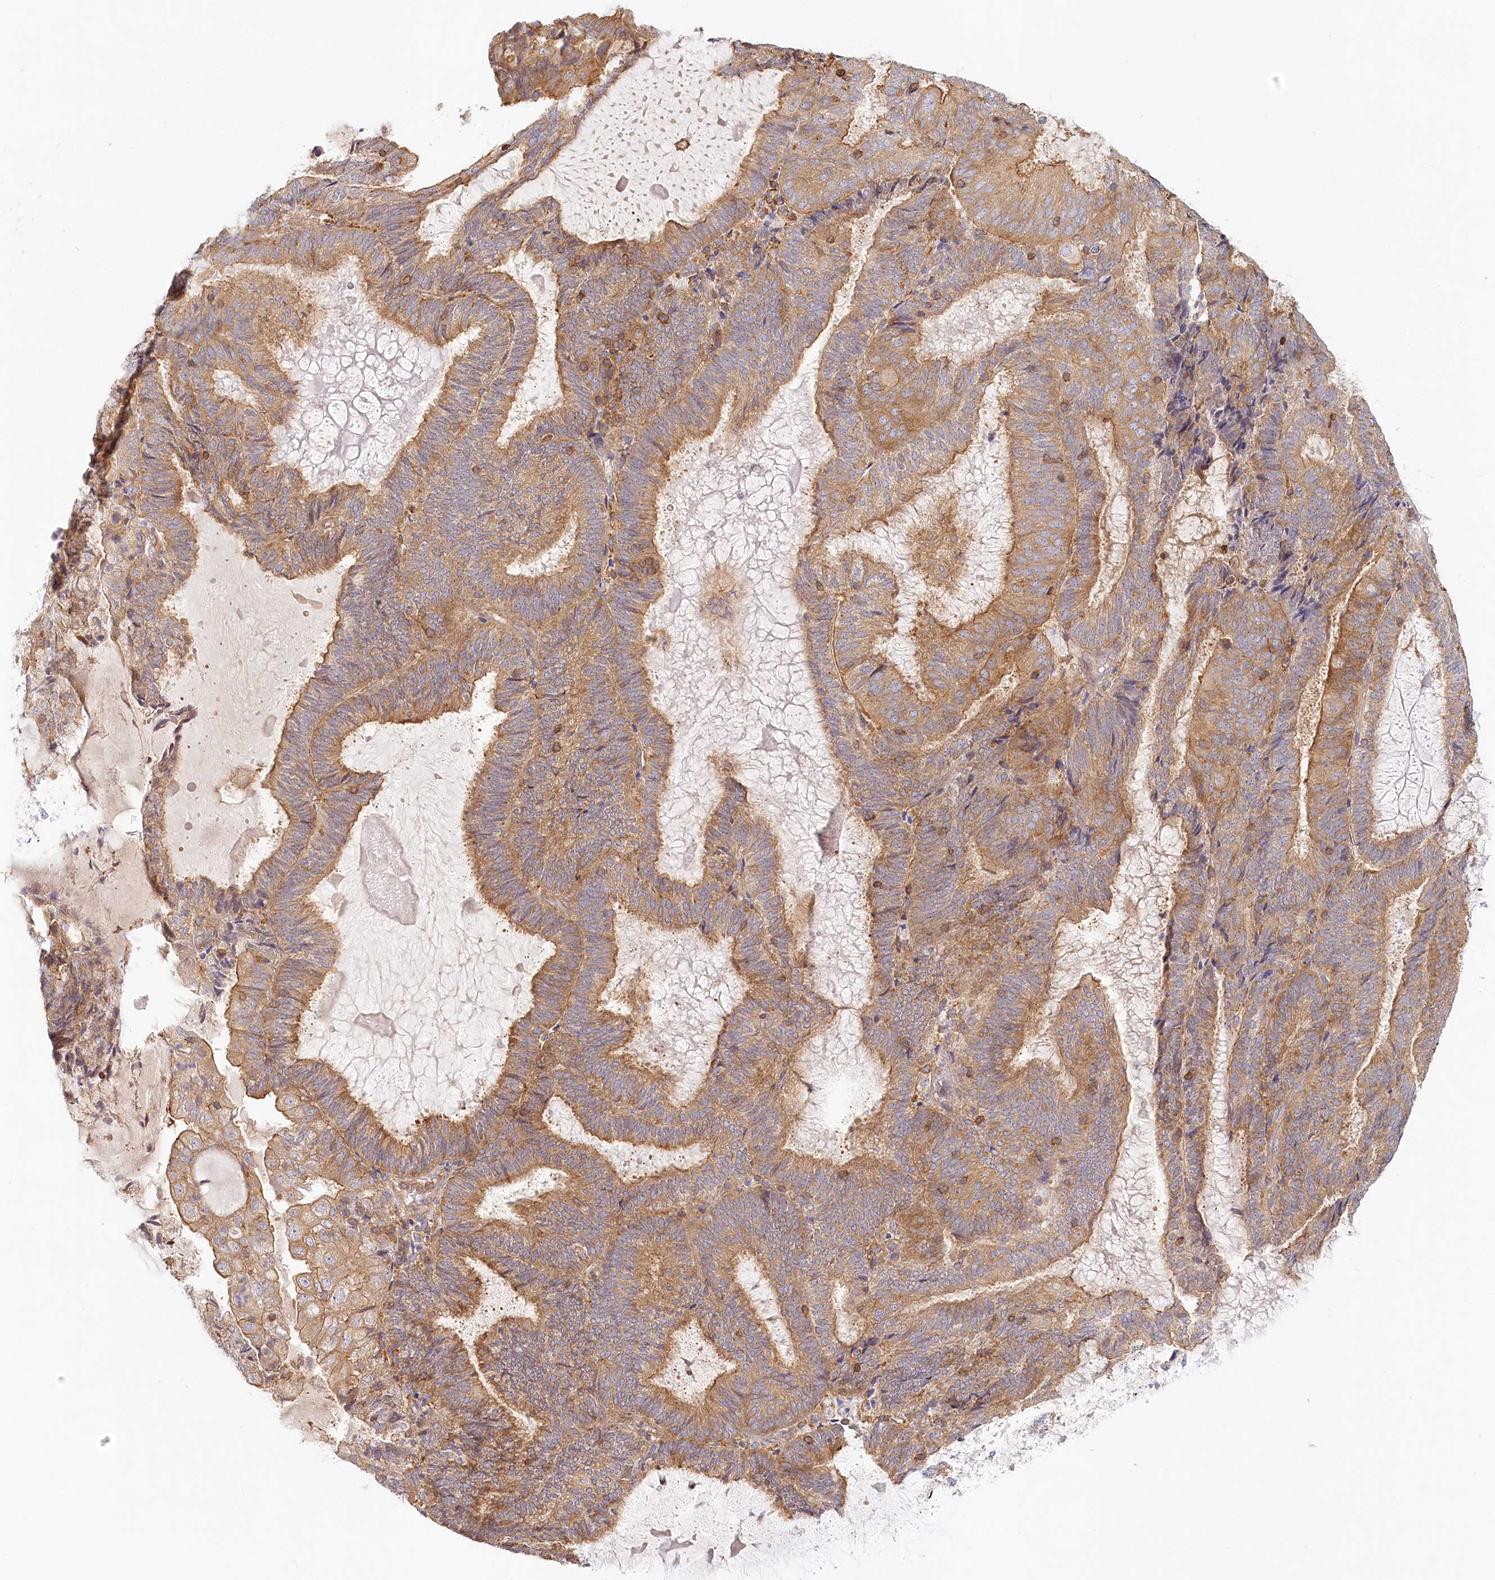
{"staining": {"intensity": "moderate", "quantity": ">75%", "location": "cytoplasmic/membranous"}, "tissue": "endometrial cancer", "cell_type": "Tumor cells", "image_type": "cancer", "snomed": [{"axis": "morphology", "description": "Adenocarcinoma, NOS"}, {"axis": "topography", "description": "Endometrium"}], "caption": "Protein expression analysis of human endometrial cancer (adenocarcinoma) reveals moderate cytoplasmic/membranous staining in about >75% of tumor cells.", "gene": "UMPS", "patient": {"sex": "female", "age": 81}}